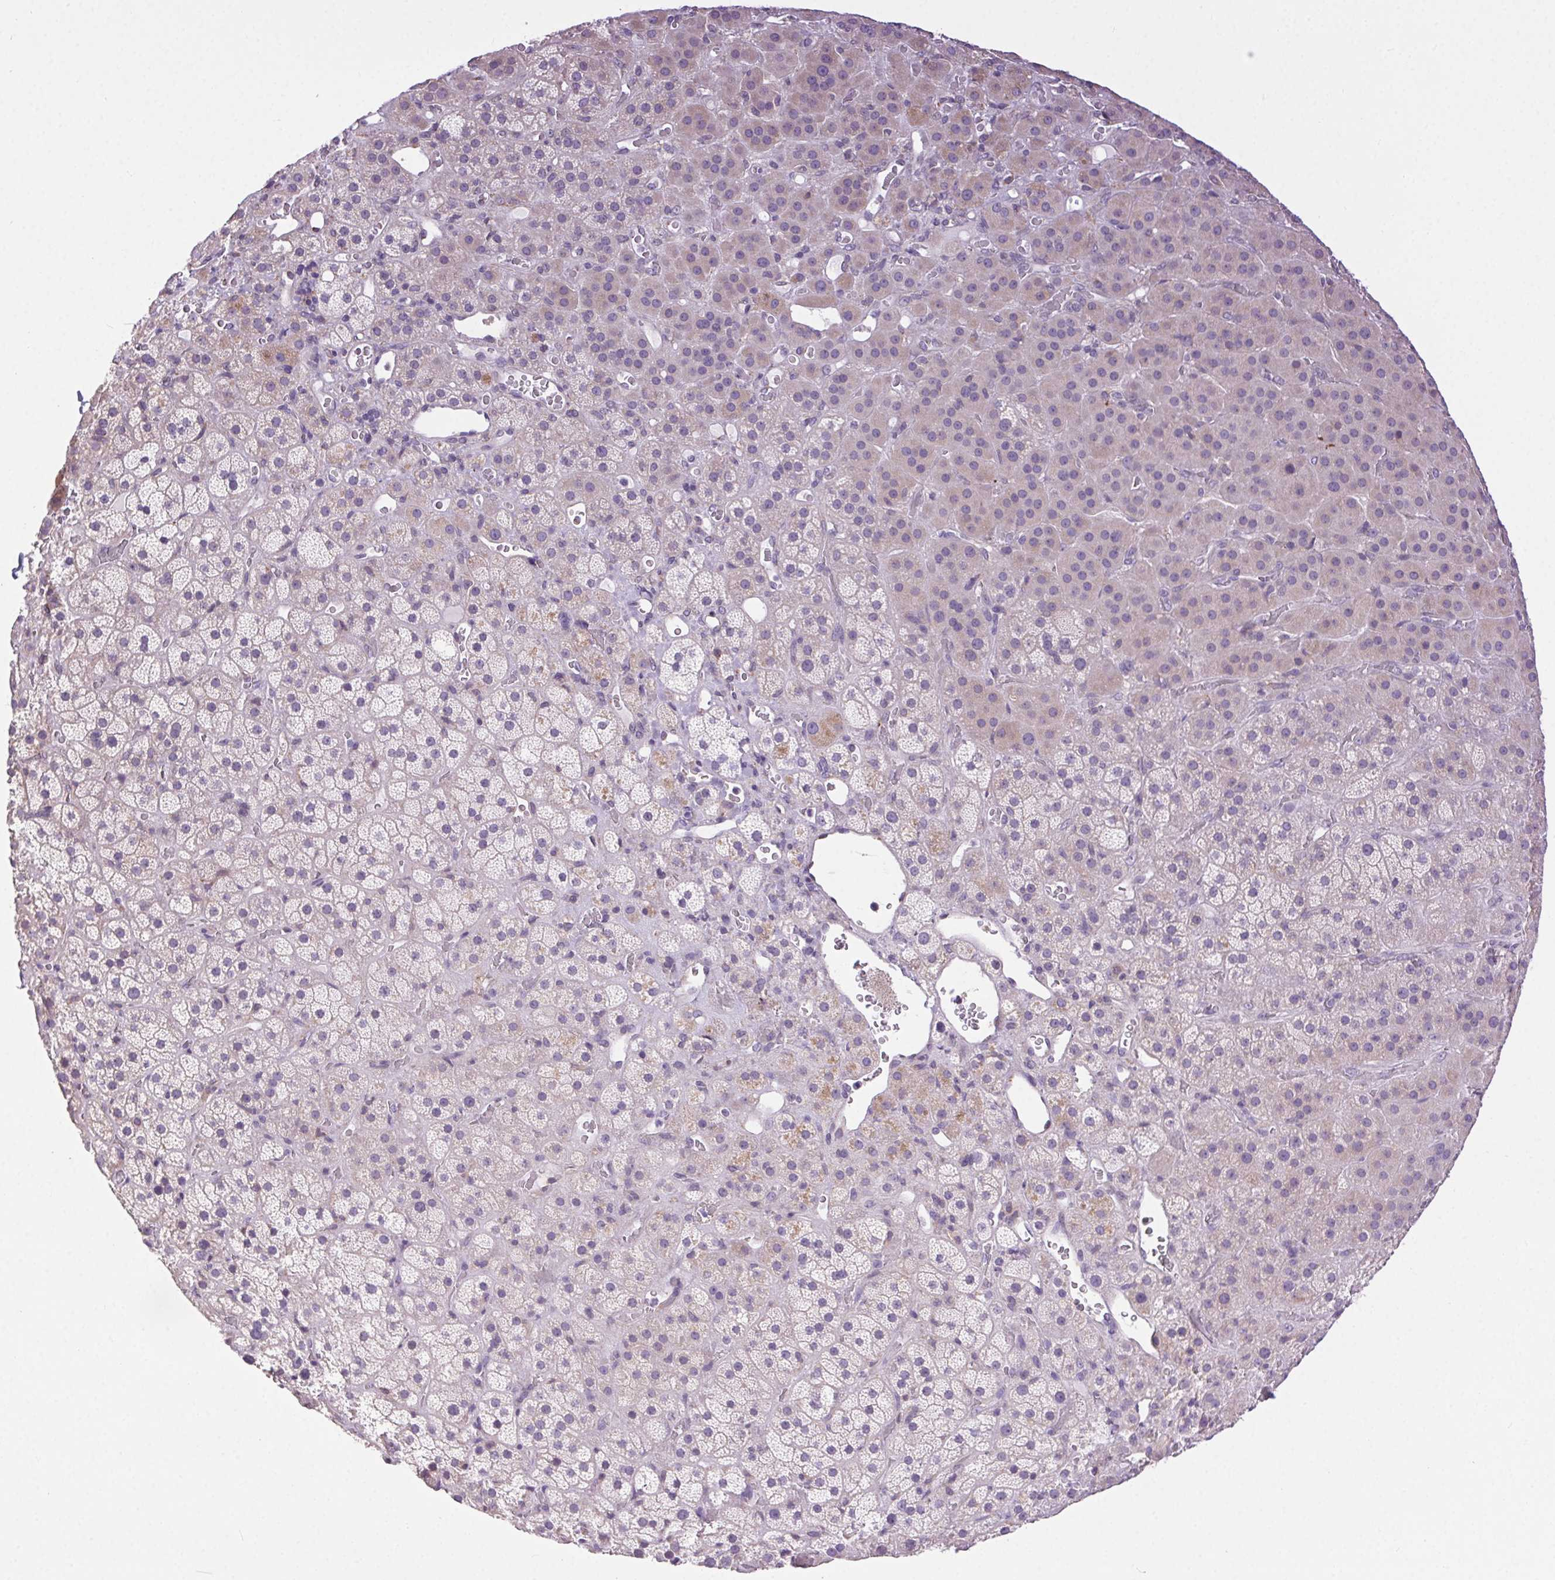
{"staining": {"intensity": "weak", "quantity": "<25%", "location": "cytoplasmic/membranous"}, "tissue": "adrenal gland", "cell_type": "Glandular cells", "image_type": "normal", "snomed": [{"axis": "morphology", "description": "Normal tissue, NOS"}, {"axis": "topography", "description": "Adrenal gland"}], "caption": "This is an immunohistochemistry image of unremarkable human adrenal gland. There is no positivity in glandular cells.", "gene": "SNX31", "patient": {"sex": "male", "age": 57}}